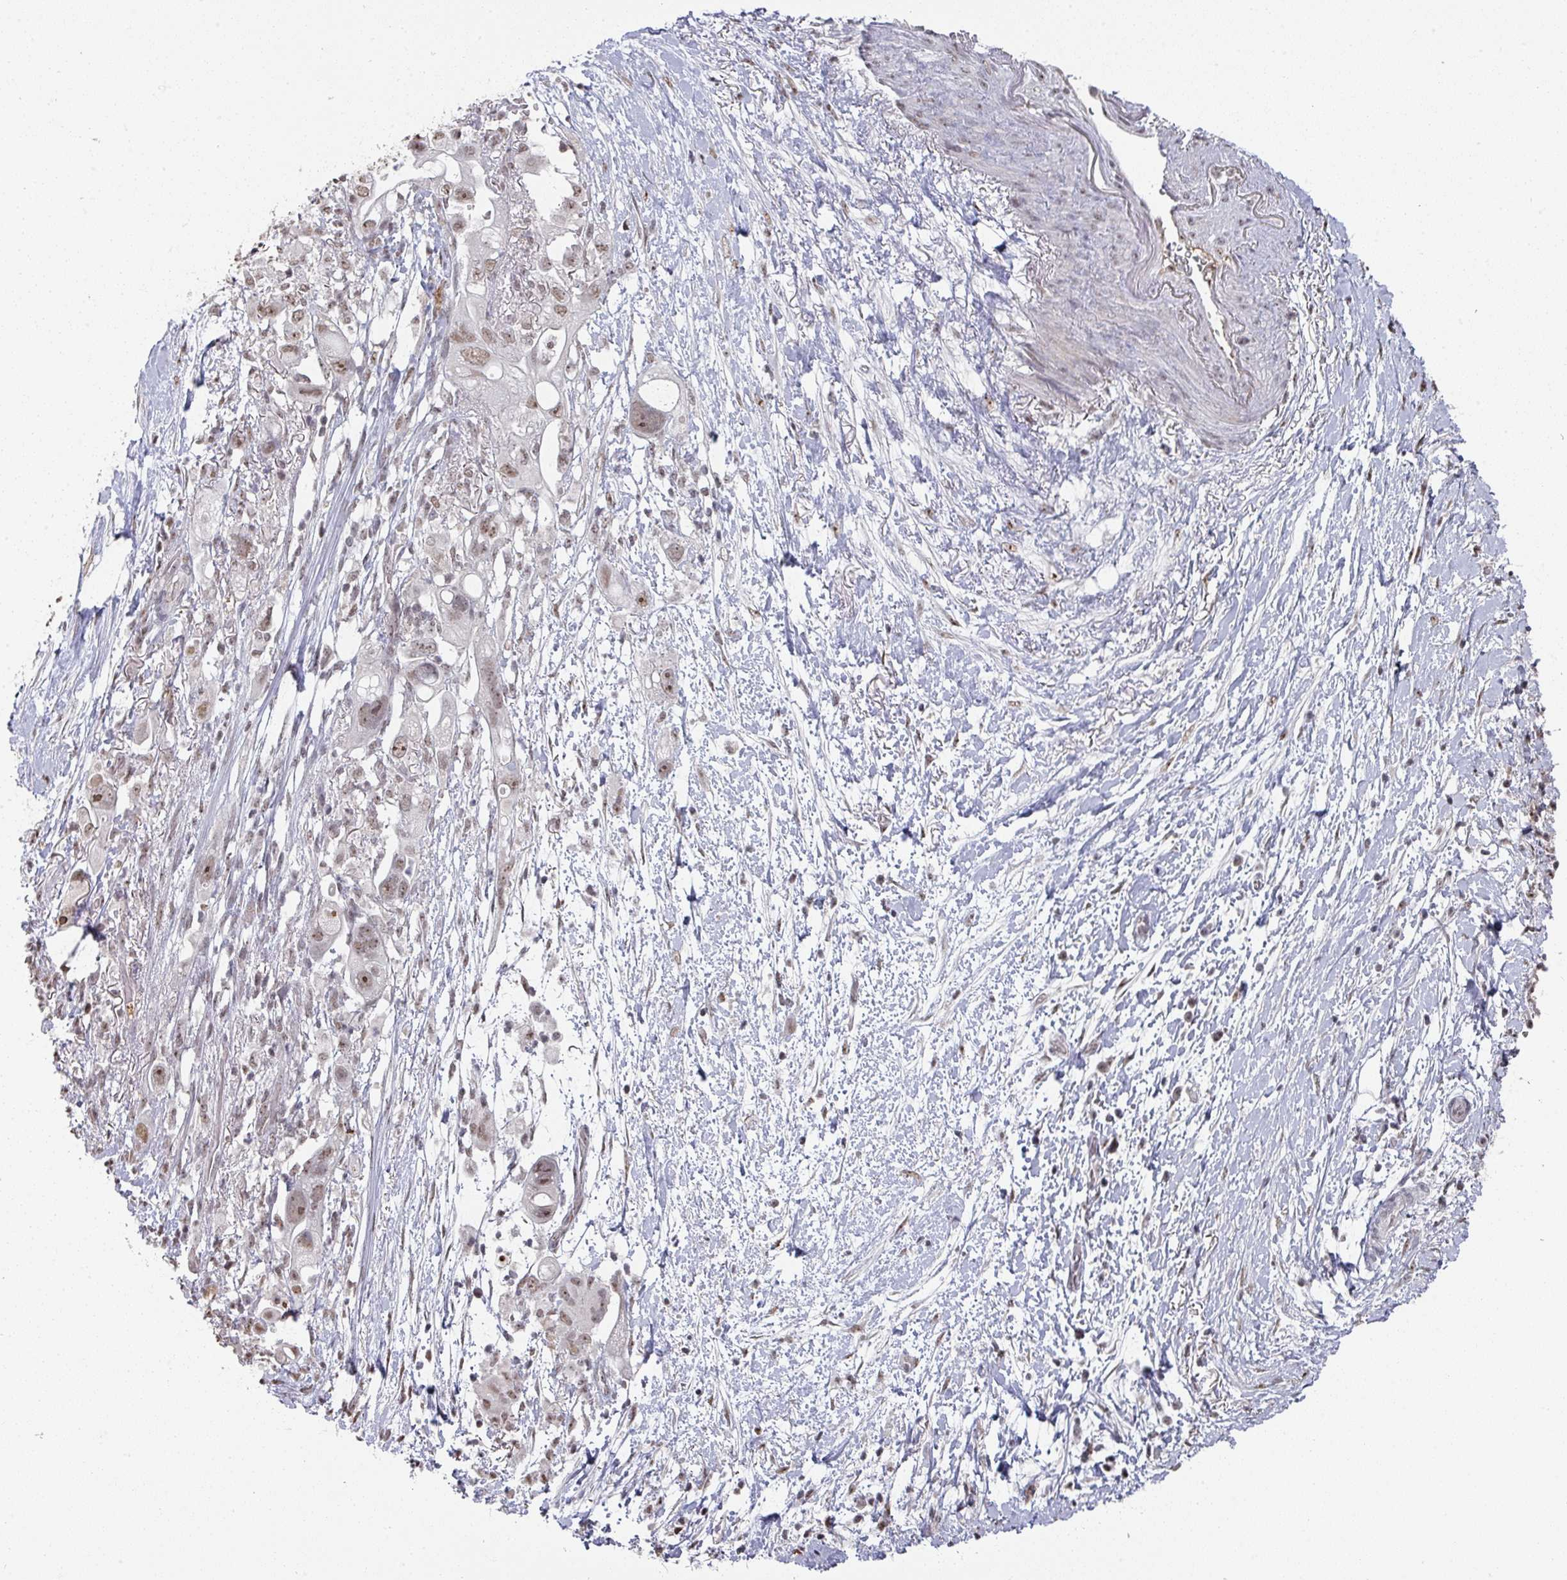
{"staining": {"intensity": "moderate", "quantity": ">75%", "location": "nuclear"}, "tissue": "pancreatic cancer", "cell_type": "Tumor cells", "image_type": "cancer", "snomed": [{"axis": "morphology", "description": "Adenocarcinoma, NOS"}, {"axis": "topography", "description": "Pancreas"}], "caption": "Immunohistochemistry of human pancreatic adenocarcinoma demonstrates medium levels of moderate nuclear expression in about >75% of tumor cells.", "gene": "ZNF654", "patient": {"sex": "female", "age": 72}}